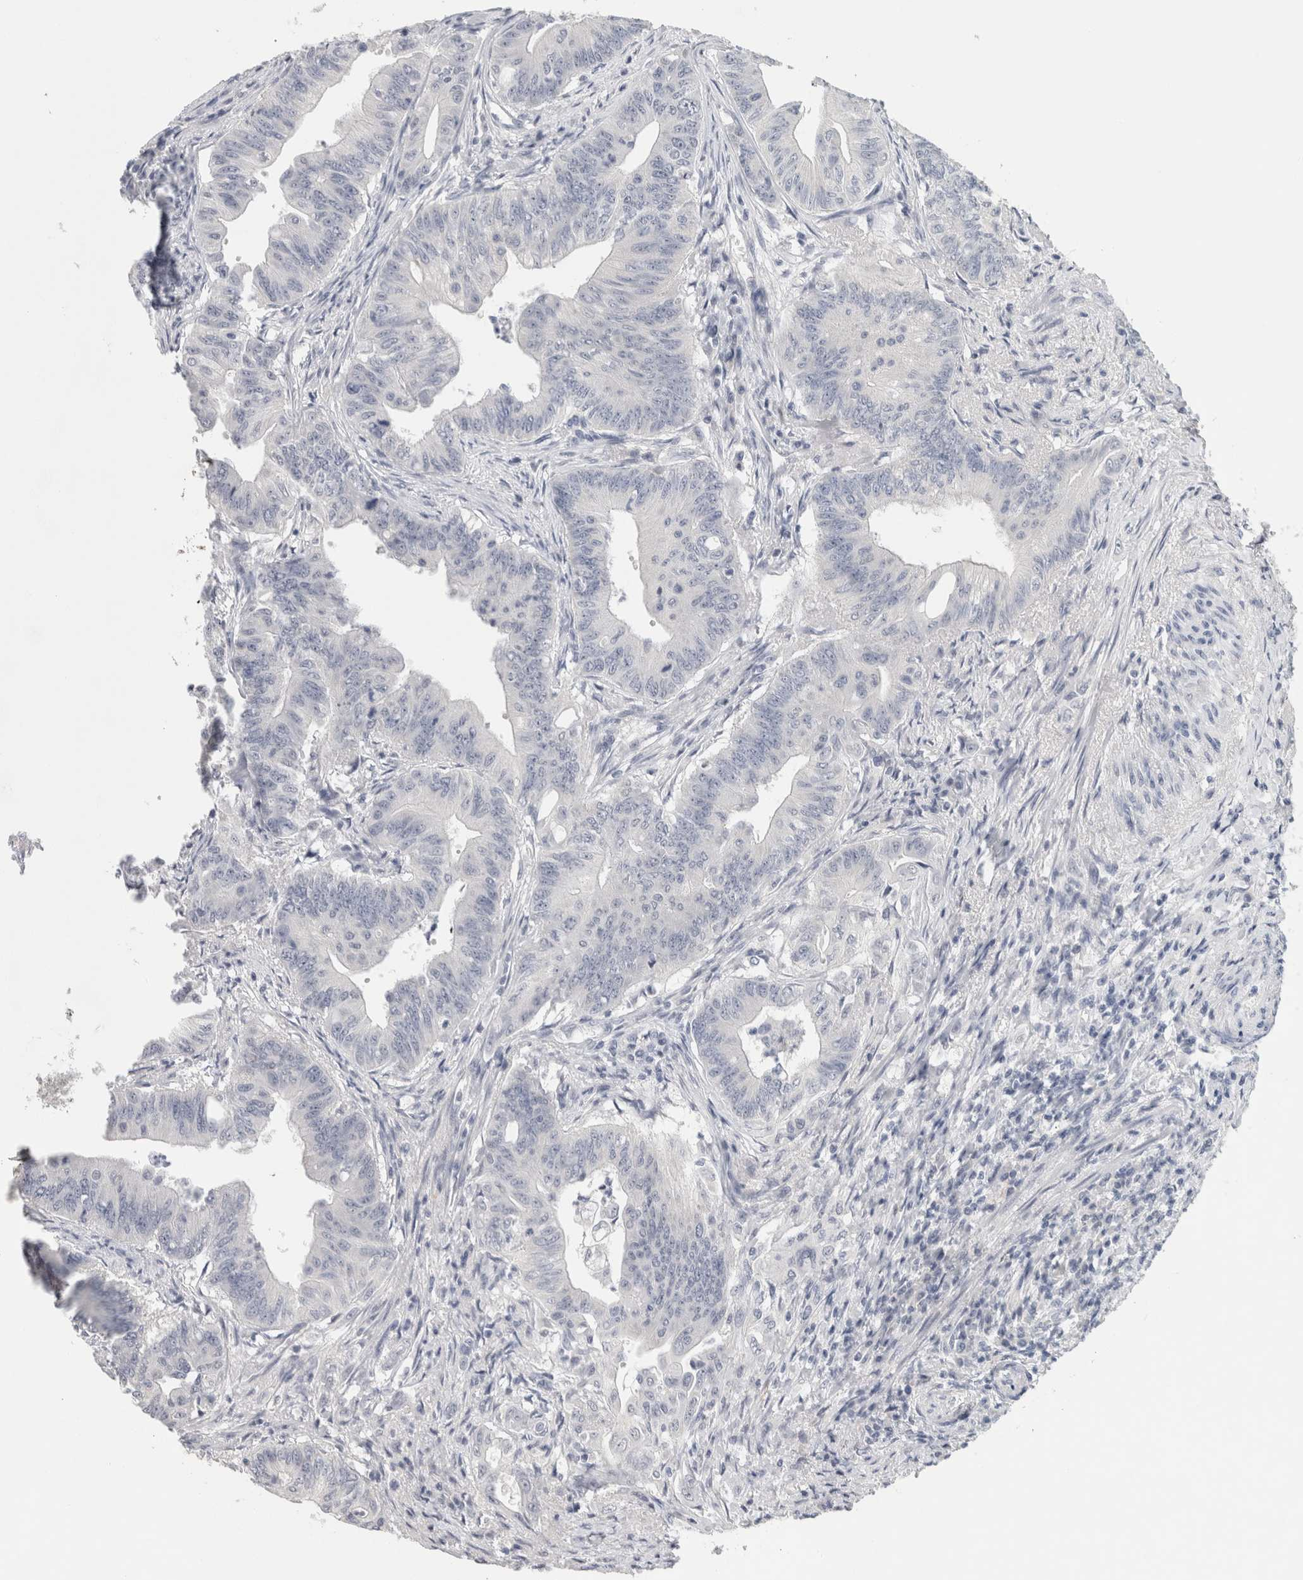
{"staining": {"intensity": "negative", "quantity": "none", "location": "none"}, "tissue": "colorectal cancer", "cell_type": "Tumor cells", "image_type": "cancer", "snomed": [{"axis": "morphology", "description": "Adenoma, NOS"}, {"axis": "morphology", "description": "Adenocarcinoma, NOS"}, {"axis": "topography", "description": "Colon"}], "caption": "Tumor cells are negative for protein expression in human adenoma (colorectal).", "gene": "TONSL", "patient": {"sex": "male", "age": 79}}